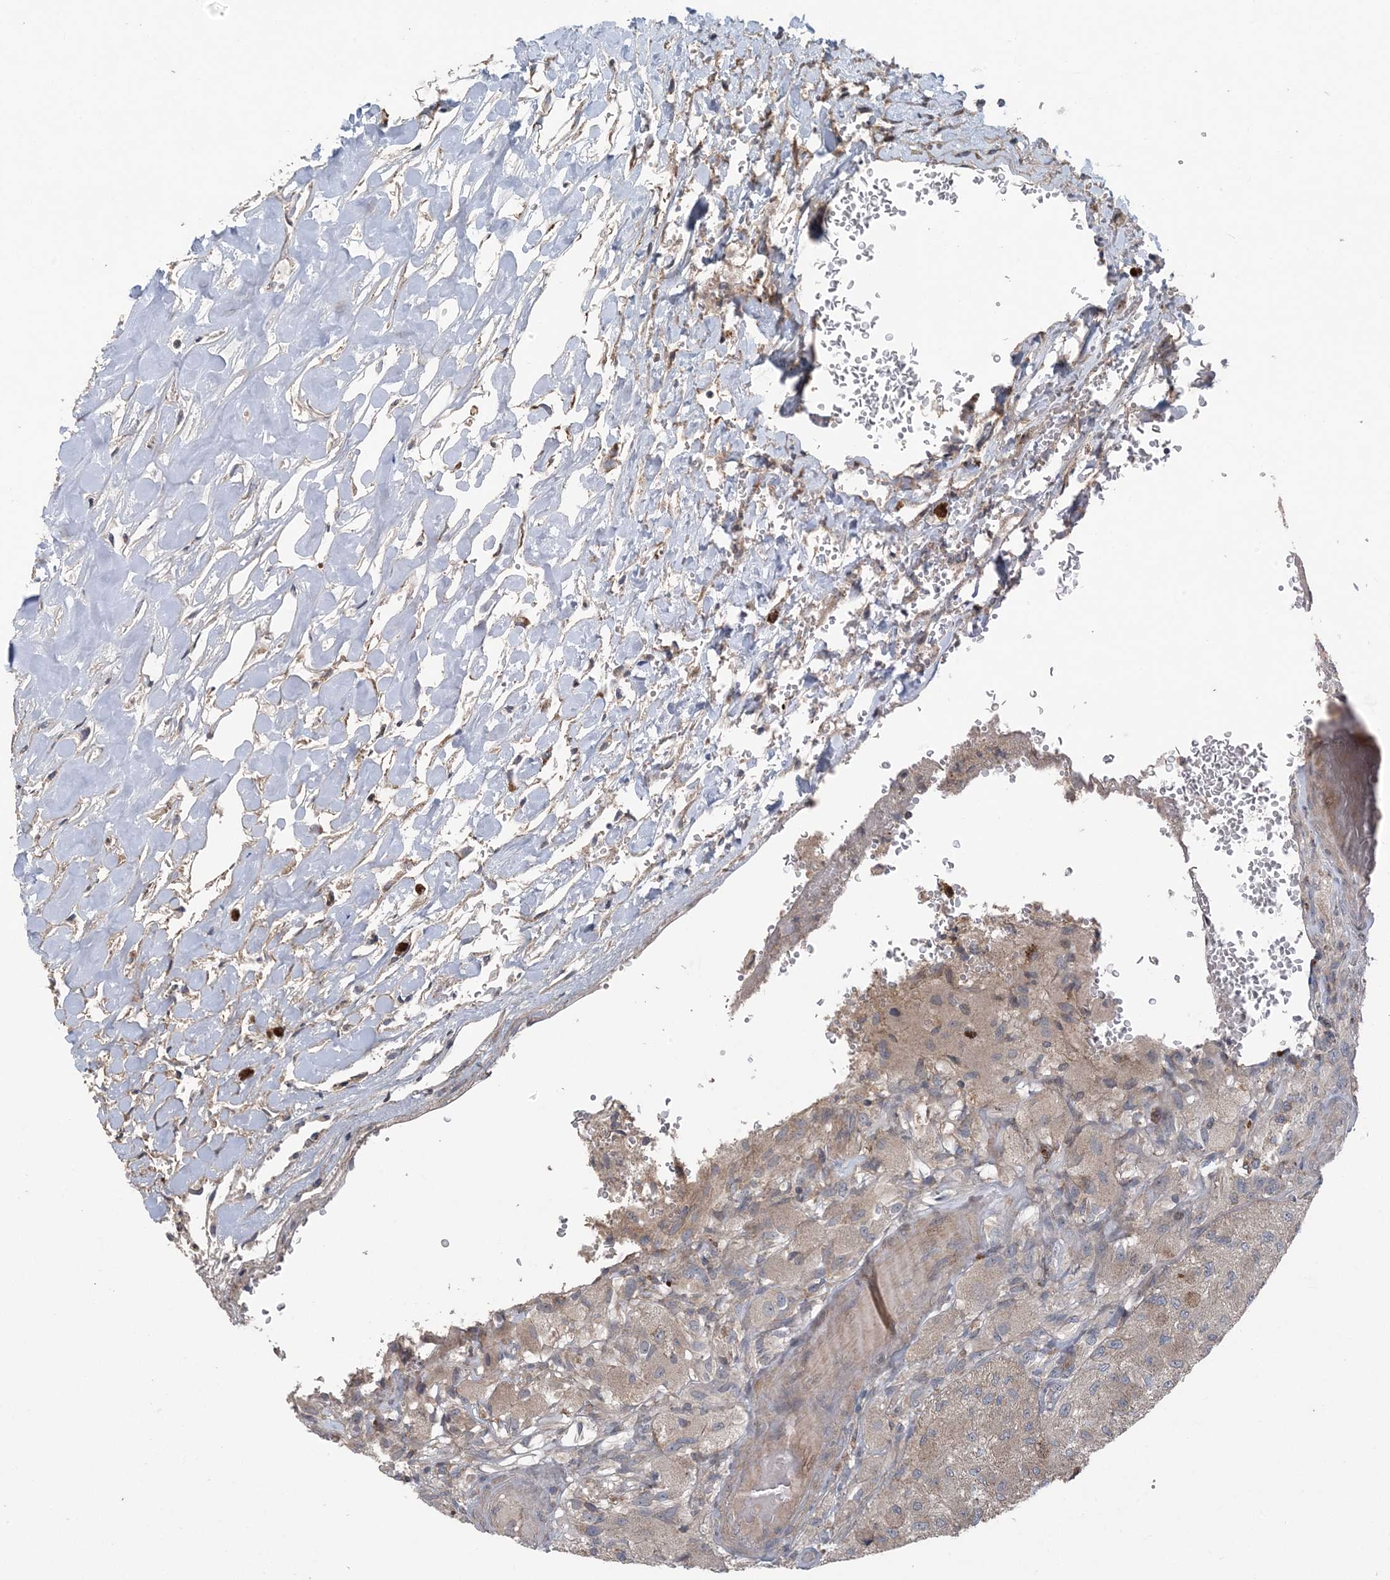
{"staining": {"intensity": "weak", "quantity": ">75%", "location": "cytoplasmic/membranous"}, "tissue": "glioma", "cell_type": "Tumor cells", "image_type": "cancer", "snomed": [{"axis": "morphology", "description": "Normal tissue, NOS"}, {"axis": "morphology", "description": "Glioma, malignant, High grade"}, {"axis": "topography", "description": "Cerebral cortex"}], "caption": "Malignant glioma (high-grade) tissue demonstrates weak cytoplasmic/membranous expression in approximately >75% of tumor cells", "gene": "MYO9B", "patient": {"sex": "male", "age": 77}}